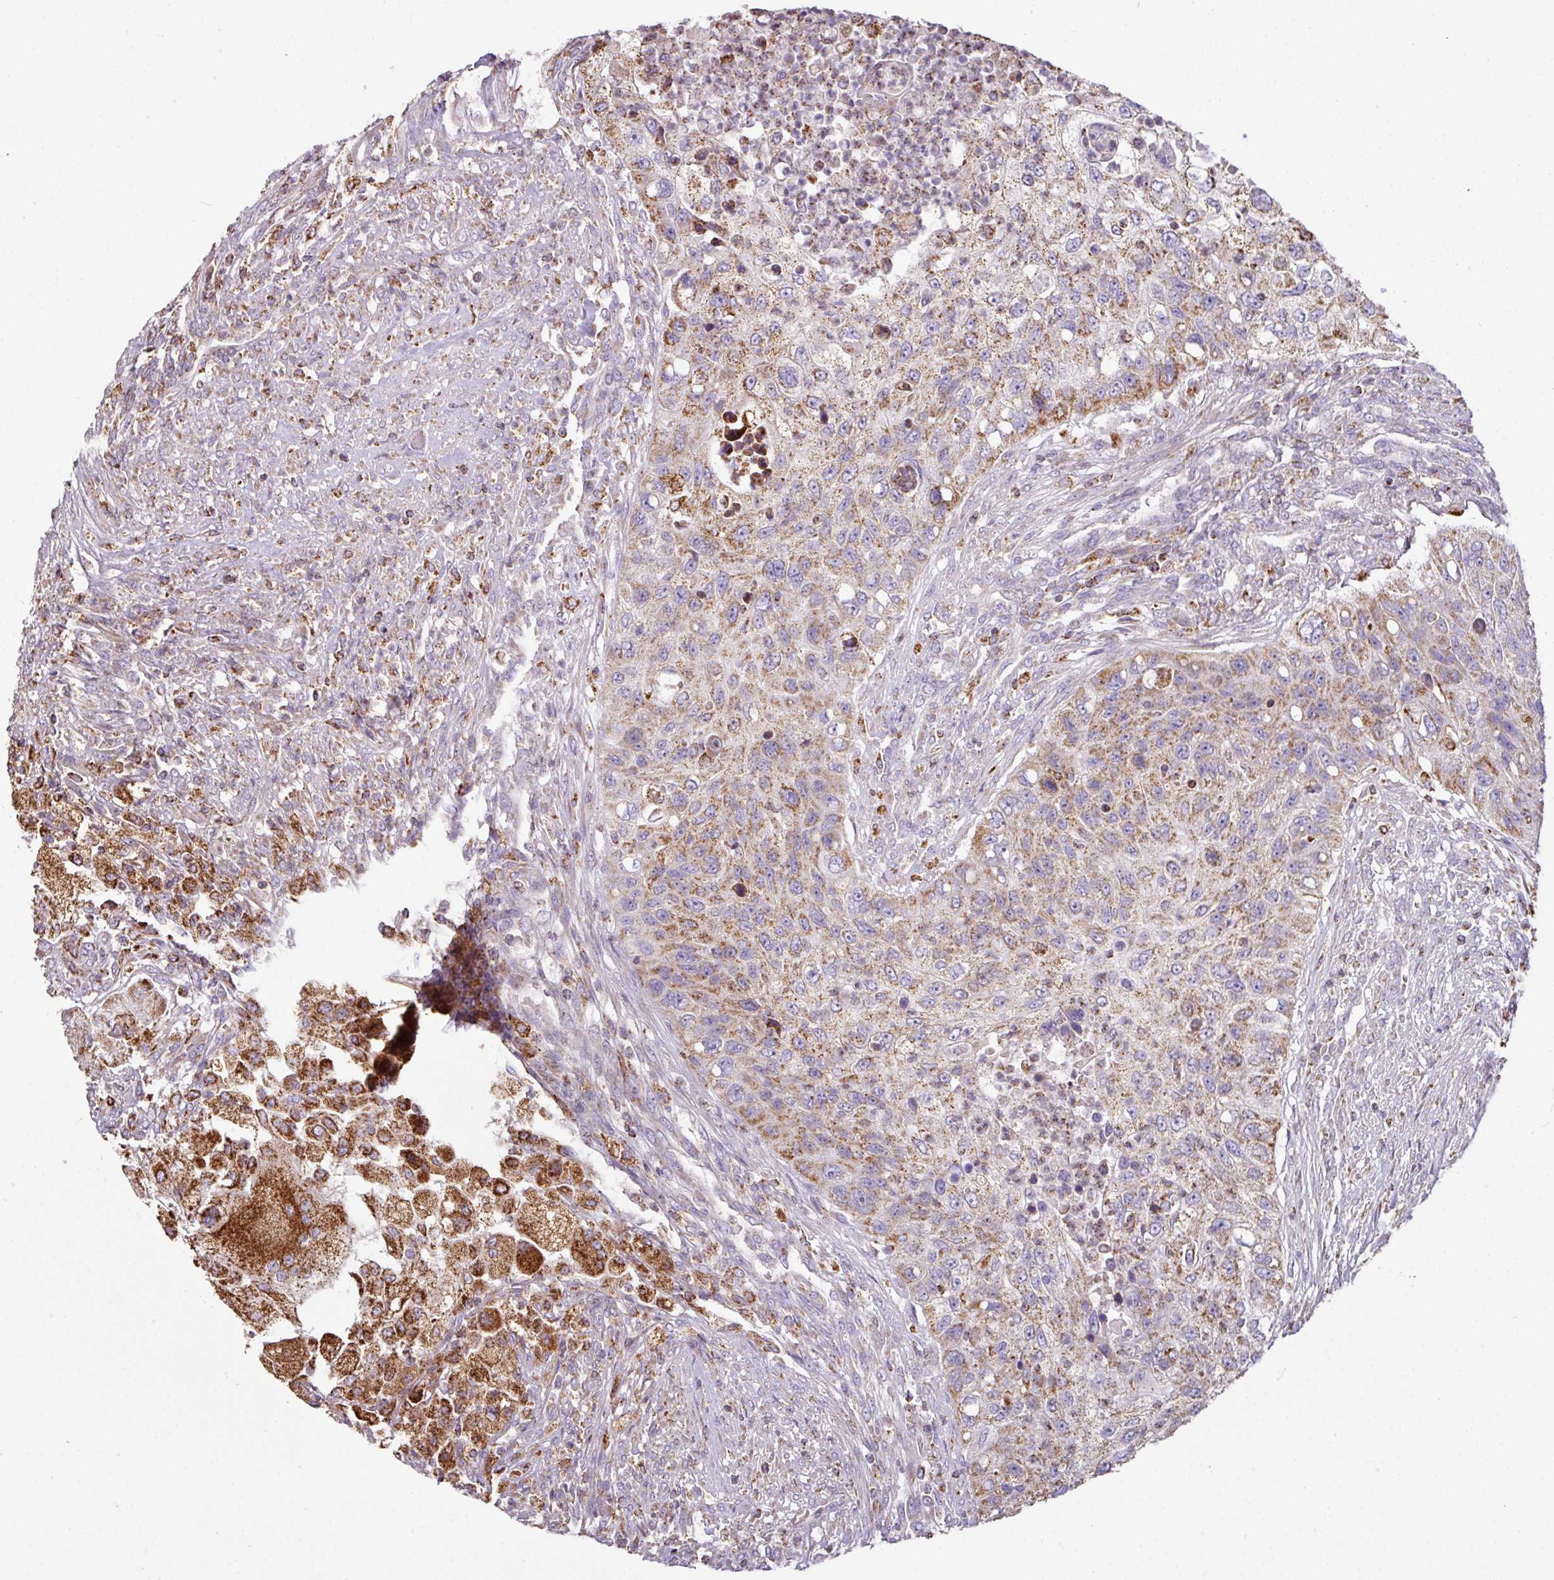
{"staining": {"intensity": "moderate", "quantity": ">75%", "location": "cytoplasmic/membranous"}, "tissue": "urothelial cancer", "cell_type": "Tumor cells", "image_type": "cancer", "snomed": [{"axis": "morphology", "description": "Urothelial carcinoma, High grade"}, {"axis": "topography", "description": "Urinary bladder"}], "caption": "Immunohistochemical staining of urothelial carcinoma (high-grade) reveals moderate cytoplasmic/membranous protein expression in approximately >75% of tumor cells. The protein of interest is stained brown, and the nuclei are stained in blue (DAB IHC with brightfield microscopy, high magnification).", "gene": "SQOR", "patient": {"sex": "female", "age": 60}}